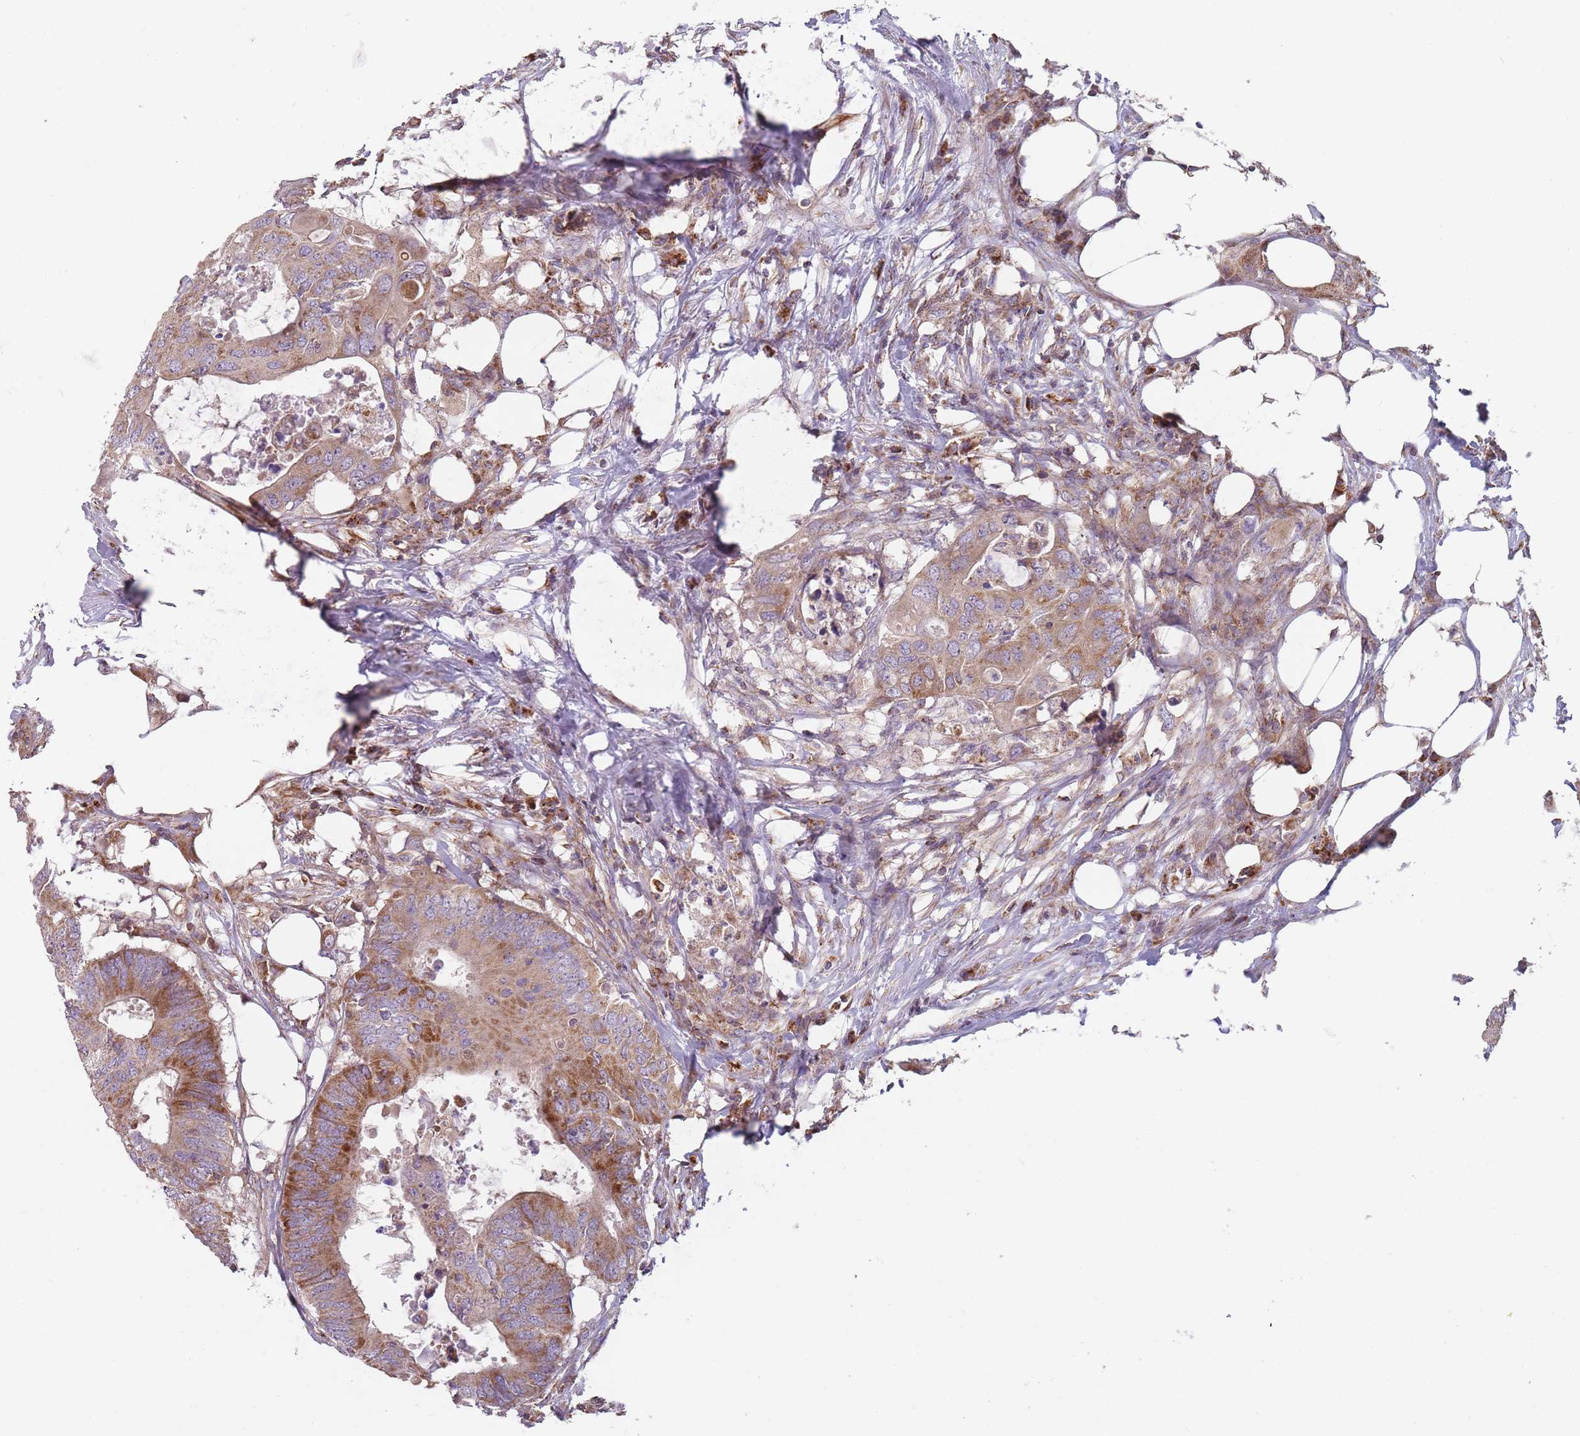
{"staining": {"intensity": "moderate", "quantity": ">75%", "location": "cytoplasmic/membranous"}, "tissue": "colorectal cancer", "cell_type": "Tumor cells", "image_type": "cancer", "snomed": [{"axis": "morphology", "description": "Adenocarcinoma, NOS"}, {"axis": "topography", "description": "Colon"}], "caption": "This photomicrograph displays colorectal cancer (adenocarcinoma) stained with immunohistochemistry (IHC) to label a protein in brown. The cytoplasmic/membranous of tumor cells show moderate positivity for the protein. Nuclei are counter-stained blue.", "gene": "NDUFA9", "patient": {"sex": "male", "age": 71}}